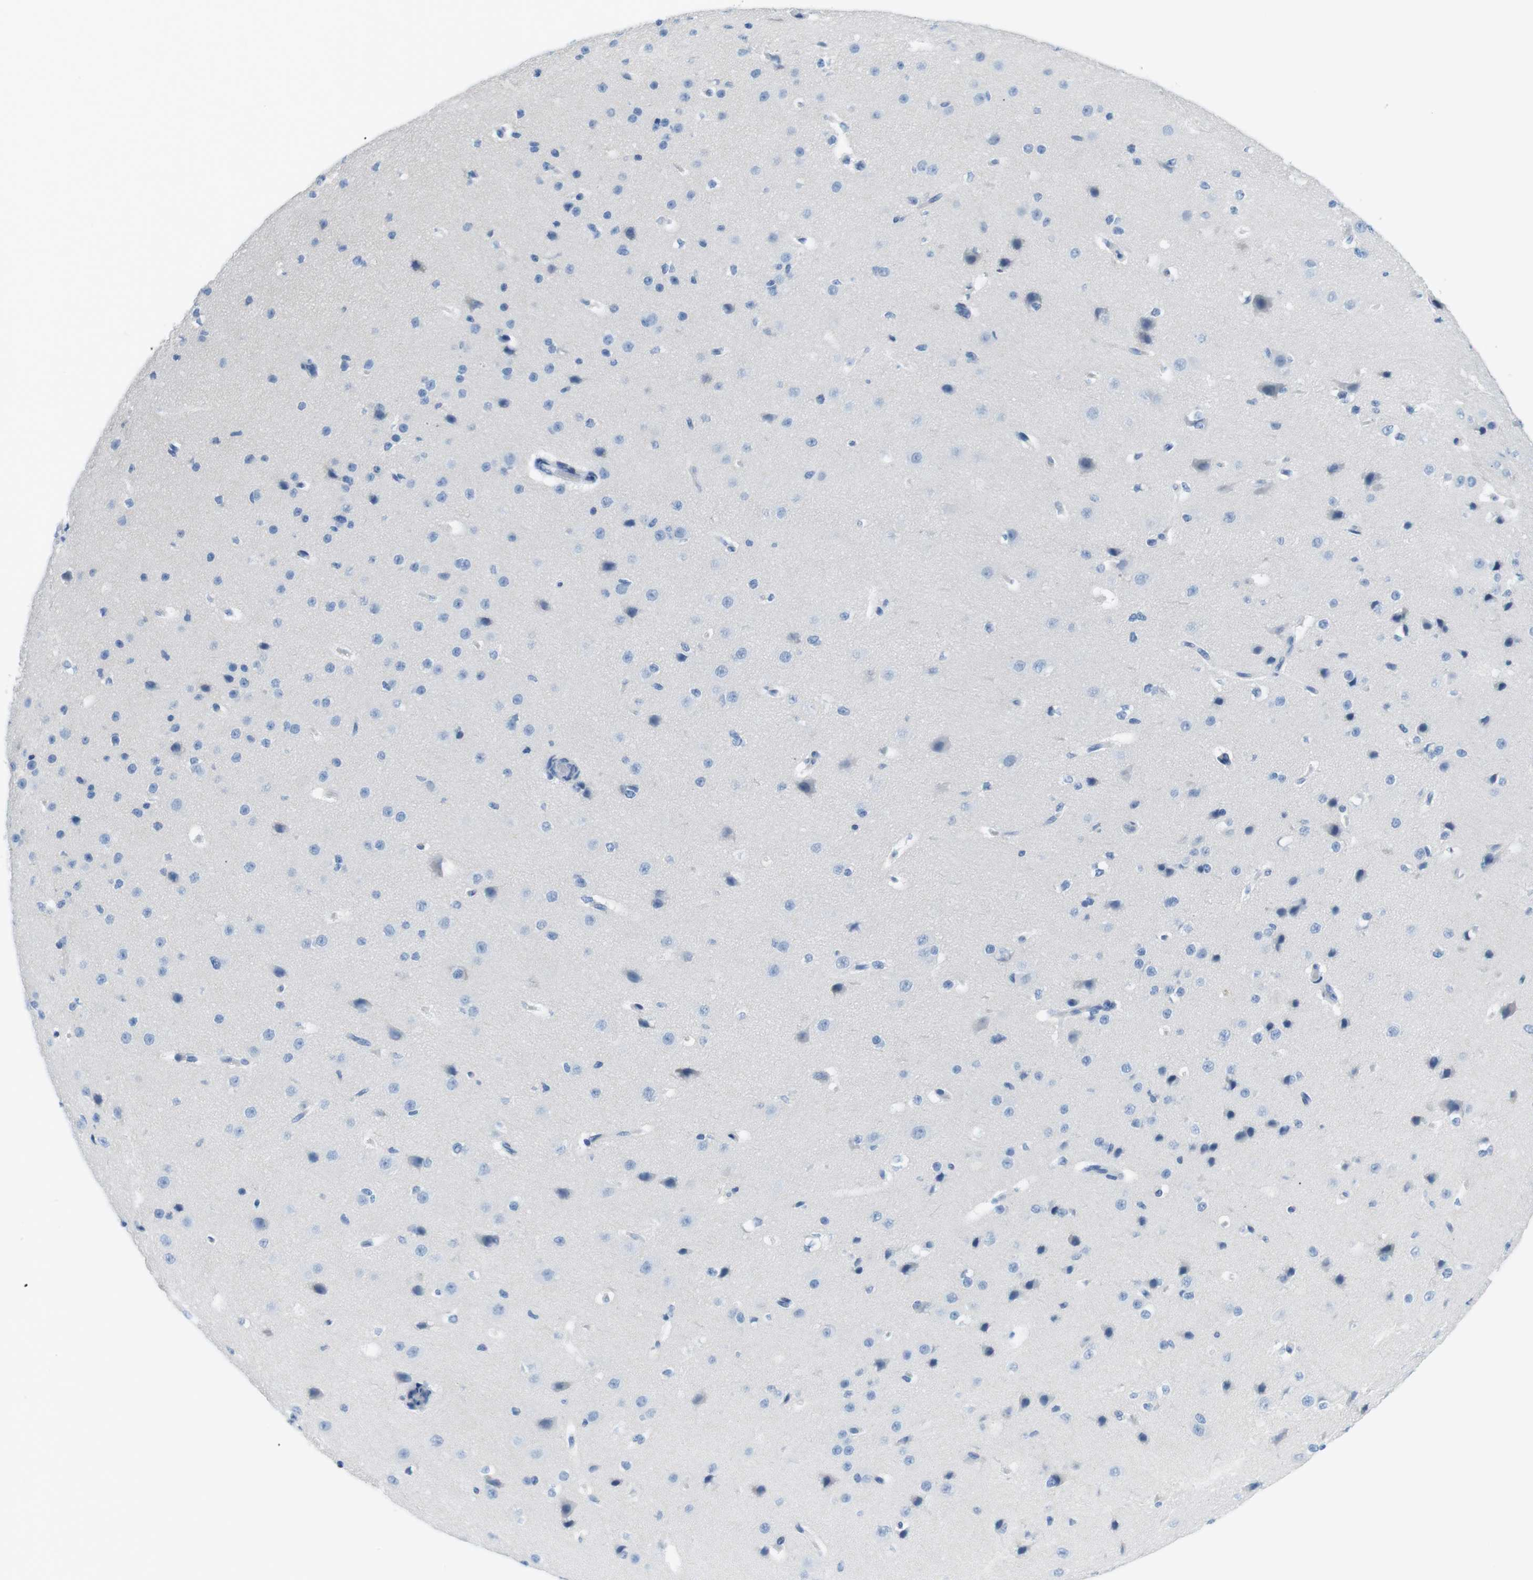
{"staining": {"intensity": "negative", "quantity": "none", "location": "none"}, "tissue": "cerebral cortex", "cell_type": "Endothelial cells", "image_type": "normal", "snomed": [{"axis": "morphology", "description": "Normal tissue, NOS"}, {"axis": "morphology", "description": "Developmental malformation"}, {"axis": "topography", "description": "Cerebral cortex"}], "caption": "Unremarkable cerebral cortex was stained to show a protein in brown. There is no significant positivity in endothelial cells. The staining was performed using DAB (3,3'-diaminobenzidine) to visualize the protein expression in brown, while the nuclei were stained in blue with hematoxylin (Magnification: 20x).", "gene": "TNFRSF4", "patient": {"sex": "female", "age": 30}}